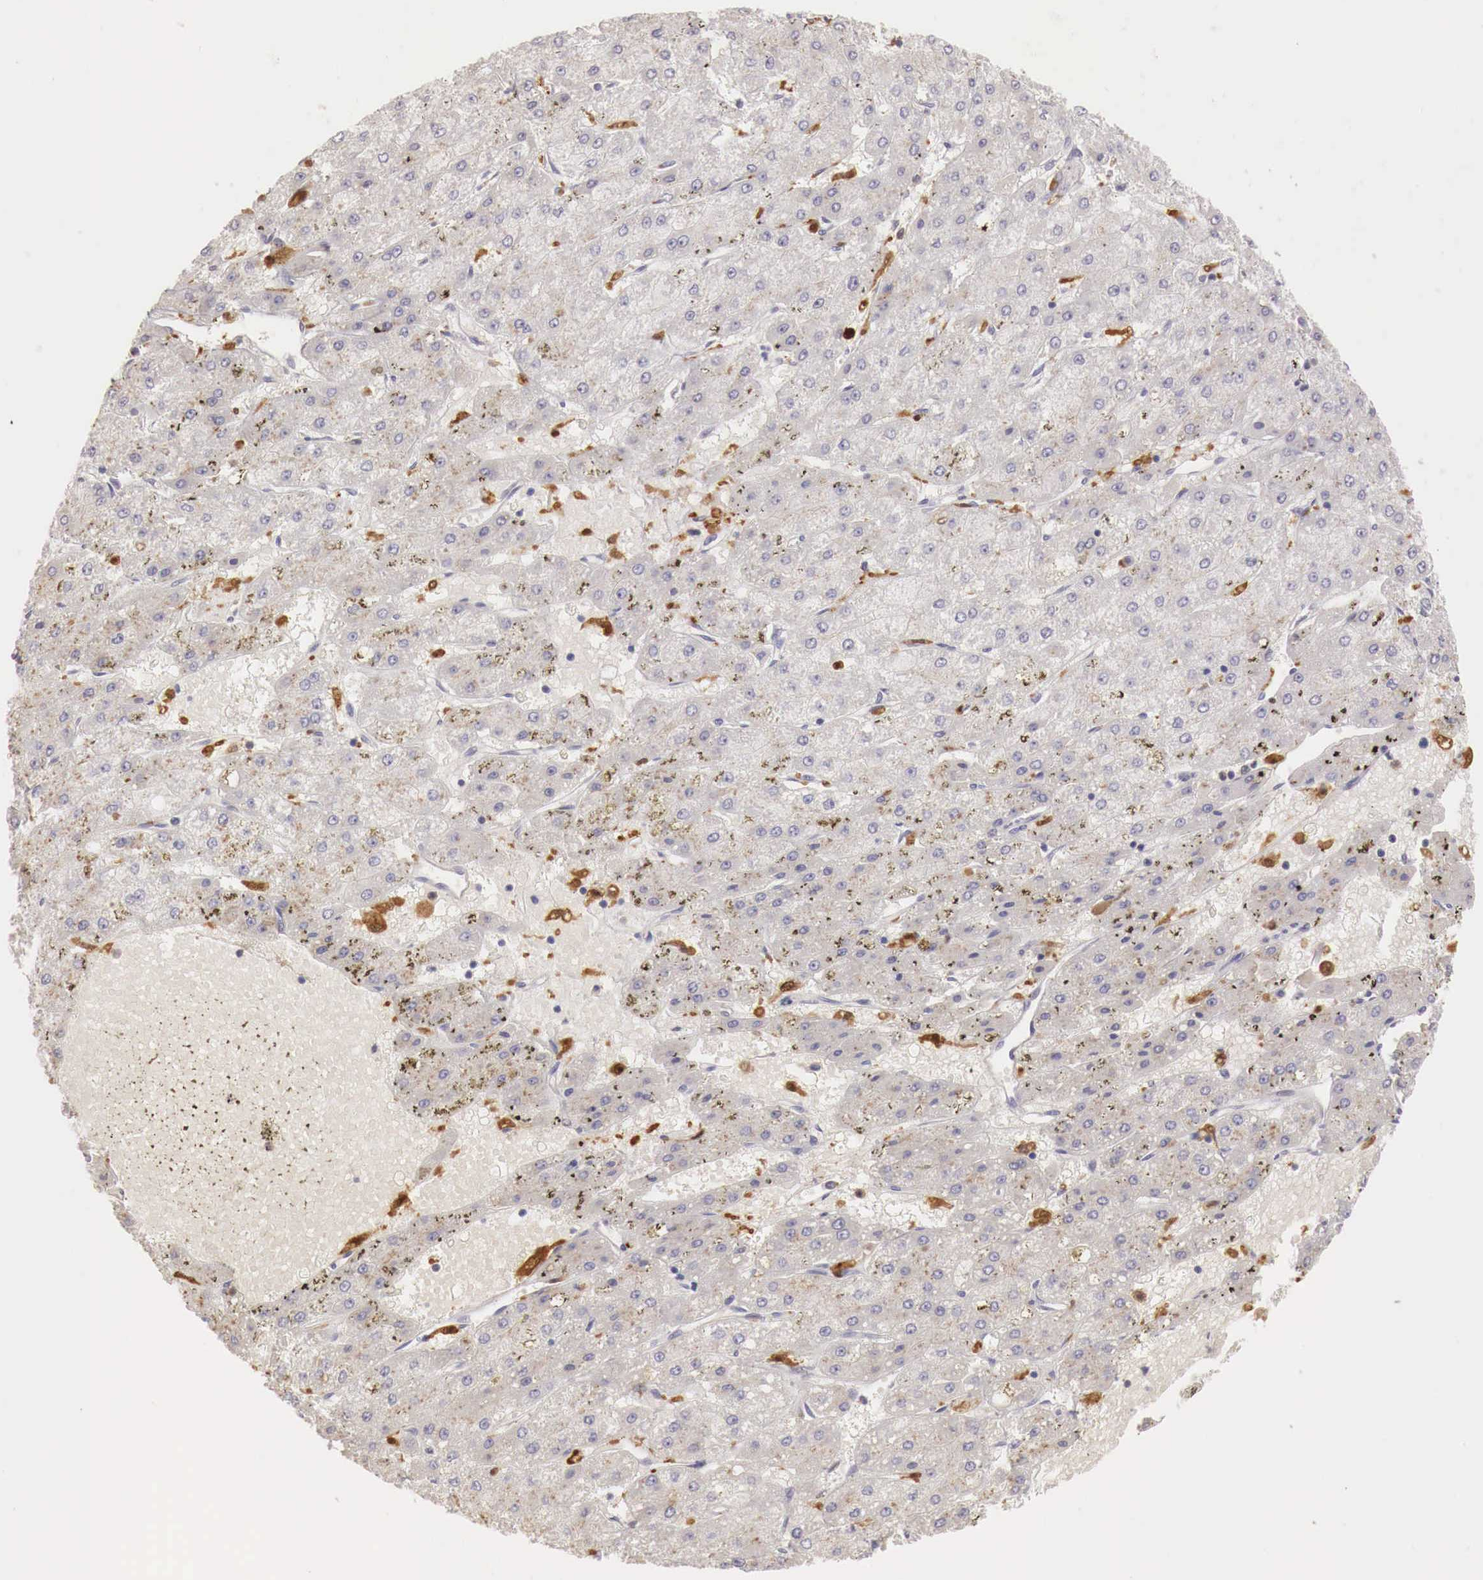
{"staining": {"intensity": "negative", "quantity": "none", "location": "none"}, "tissue": "liver cancer", "cell_type": "Tumor cells", "image_type": "cancer", "snomed": [{"axis": "morphology", "description": "Carcinoma, Hepatocellular, NOS"}, {"axis": "topography", "description": "Liver"}], "caption": "High magnification brightfield microscopy of hepatocellular carcinoma (liver) stained with DAB (3,3'-diaminobenzidine) (brown) and counterstained with hematoxylin (blue): tumor cells show no significant expression.", "gene": "RENBP", "patient": {"sex": "female", "age": 52}}